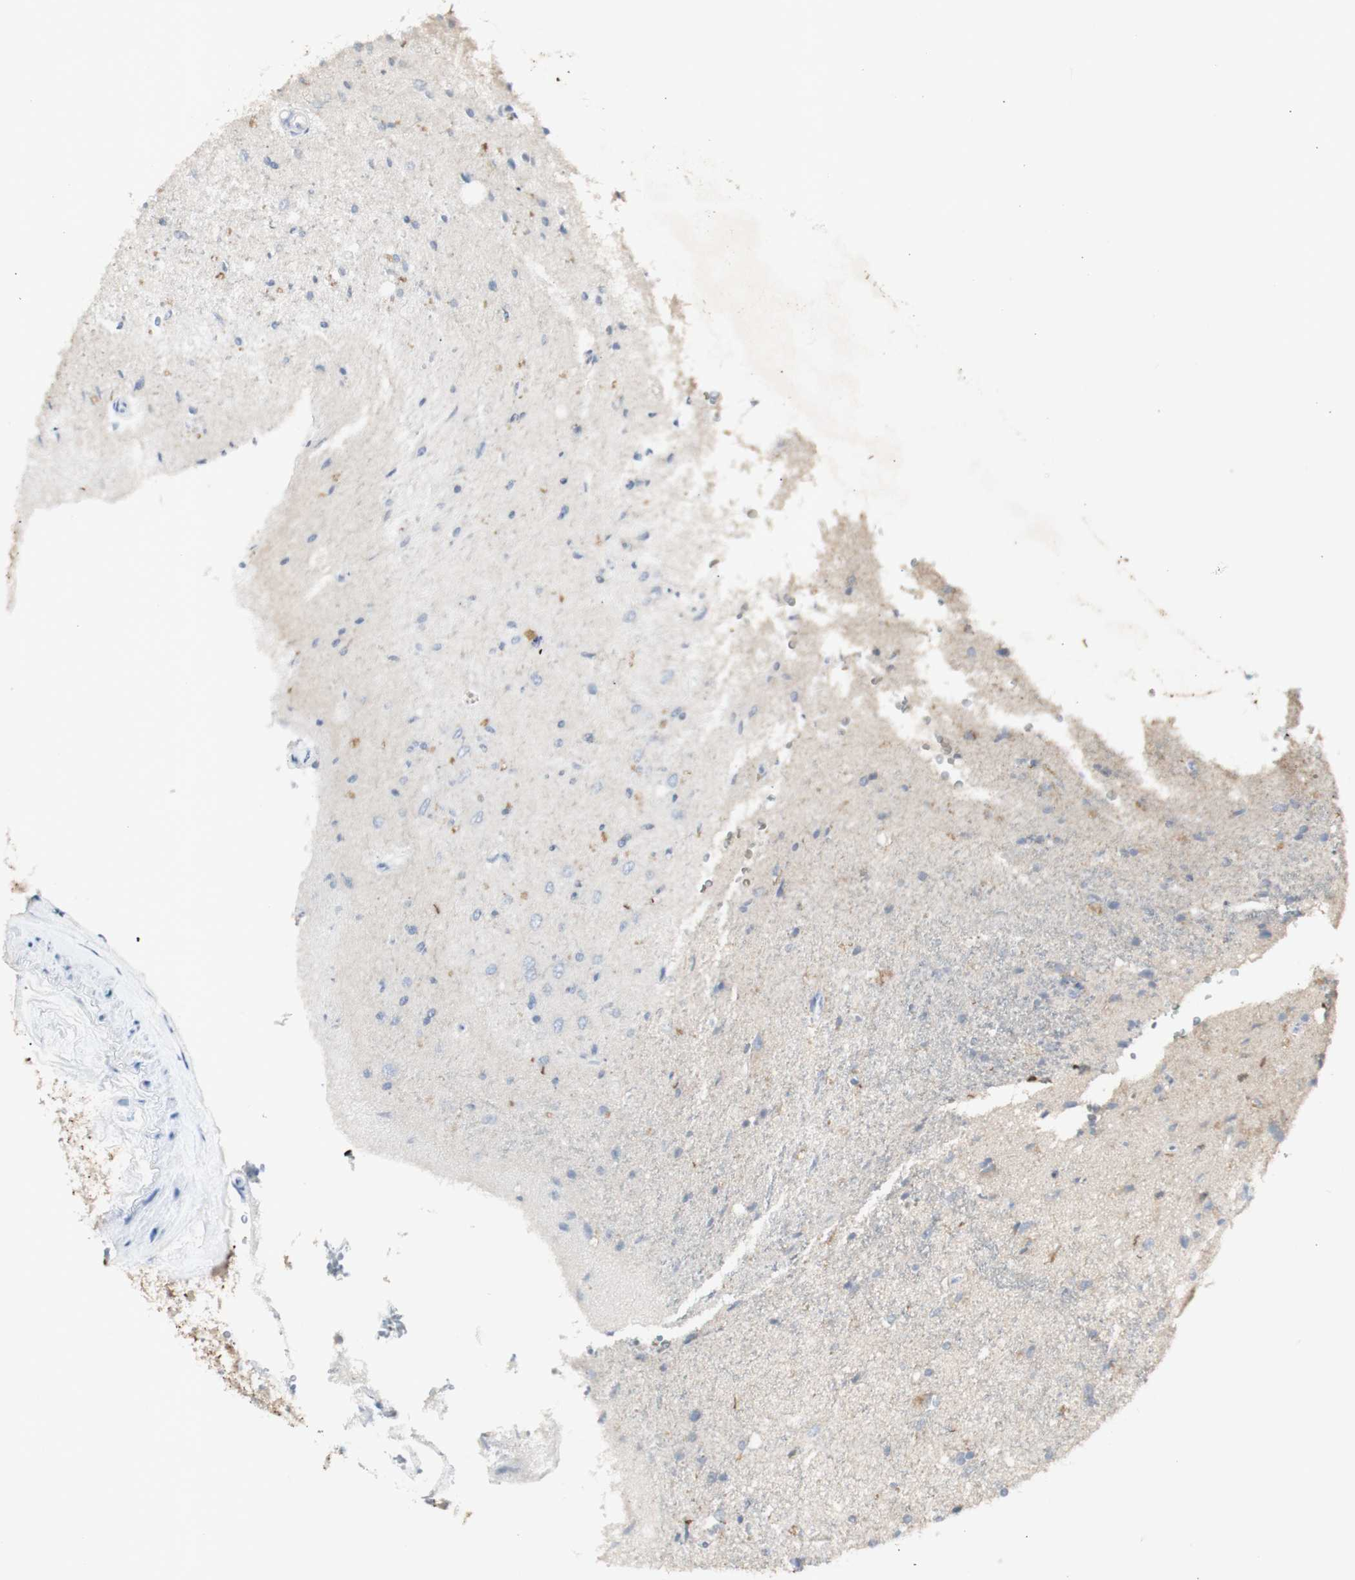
{"staining": {"intensity": "negative", "quantity": "none", "location": "none"}, "tissue": "glioma", "cell_type": "Tumor cells", "image_type": "cancer", "snomed": [{"axis": "morphology", "description": "Glioma, malignant, Low grade"}, {"axis": "topography", "description": "Brain"}], "caption": "IHC photomicrograph of neoplastic tissue: glioma stained with DAB demonstrates no significant protein staining in tumor cells.", "gene": "INS", "patient": {"sex": "male", "age": 77}}